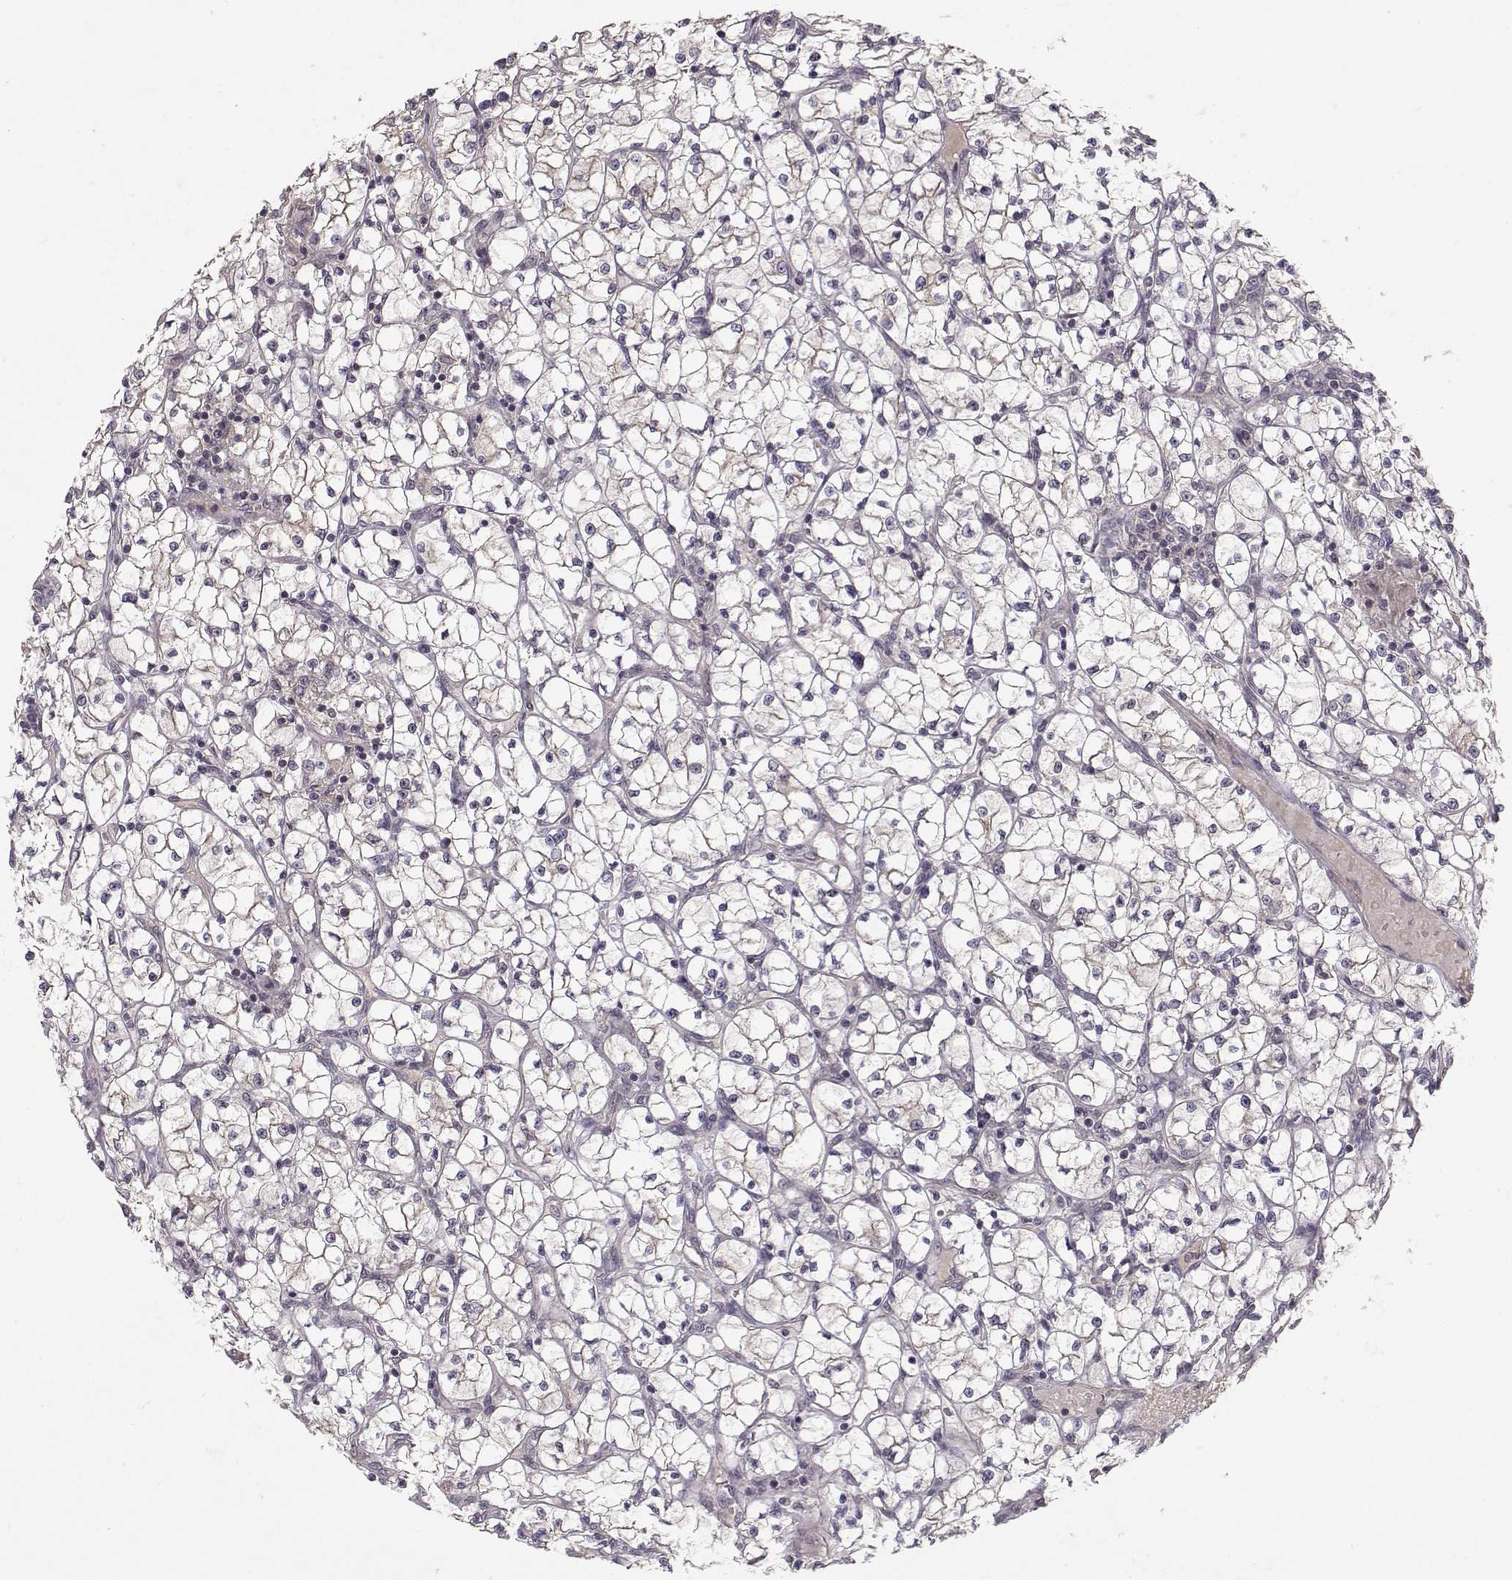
{"staining": {"intensity": "weak", "quantity": "25%-75%", "location": "cytoplasmic/membranous"}, "tissue": "renal cancer", "cell_type": "Tumor cells", "image_type": "cancer", "snomed": [{"axis": "morphology", "description": "Adenocarcinoma, NOS"}, {"axis": "topography", "description": "Kidney"}], "caption": "IHC of renal cancer (adenocarcinoma) exhibits low levels of weak cytoplasmic/membranous positivity in about 25%-75% of tumor cells.", "gene": "PLEKHG3", "patient": {"sex": "female", "age": 64}}